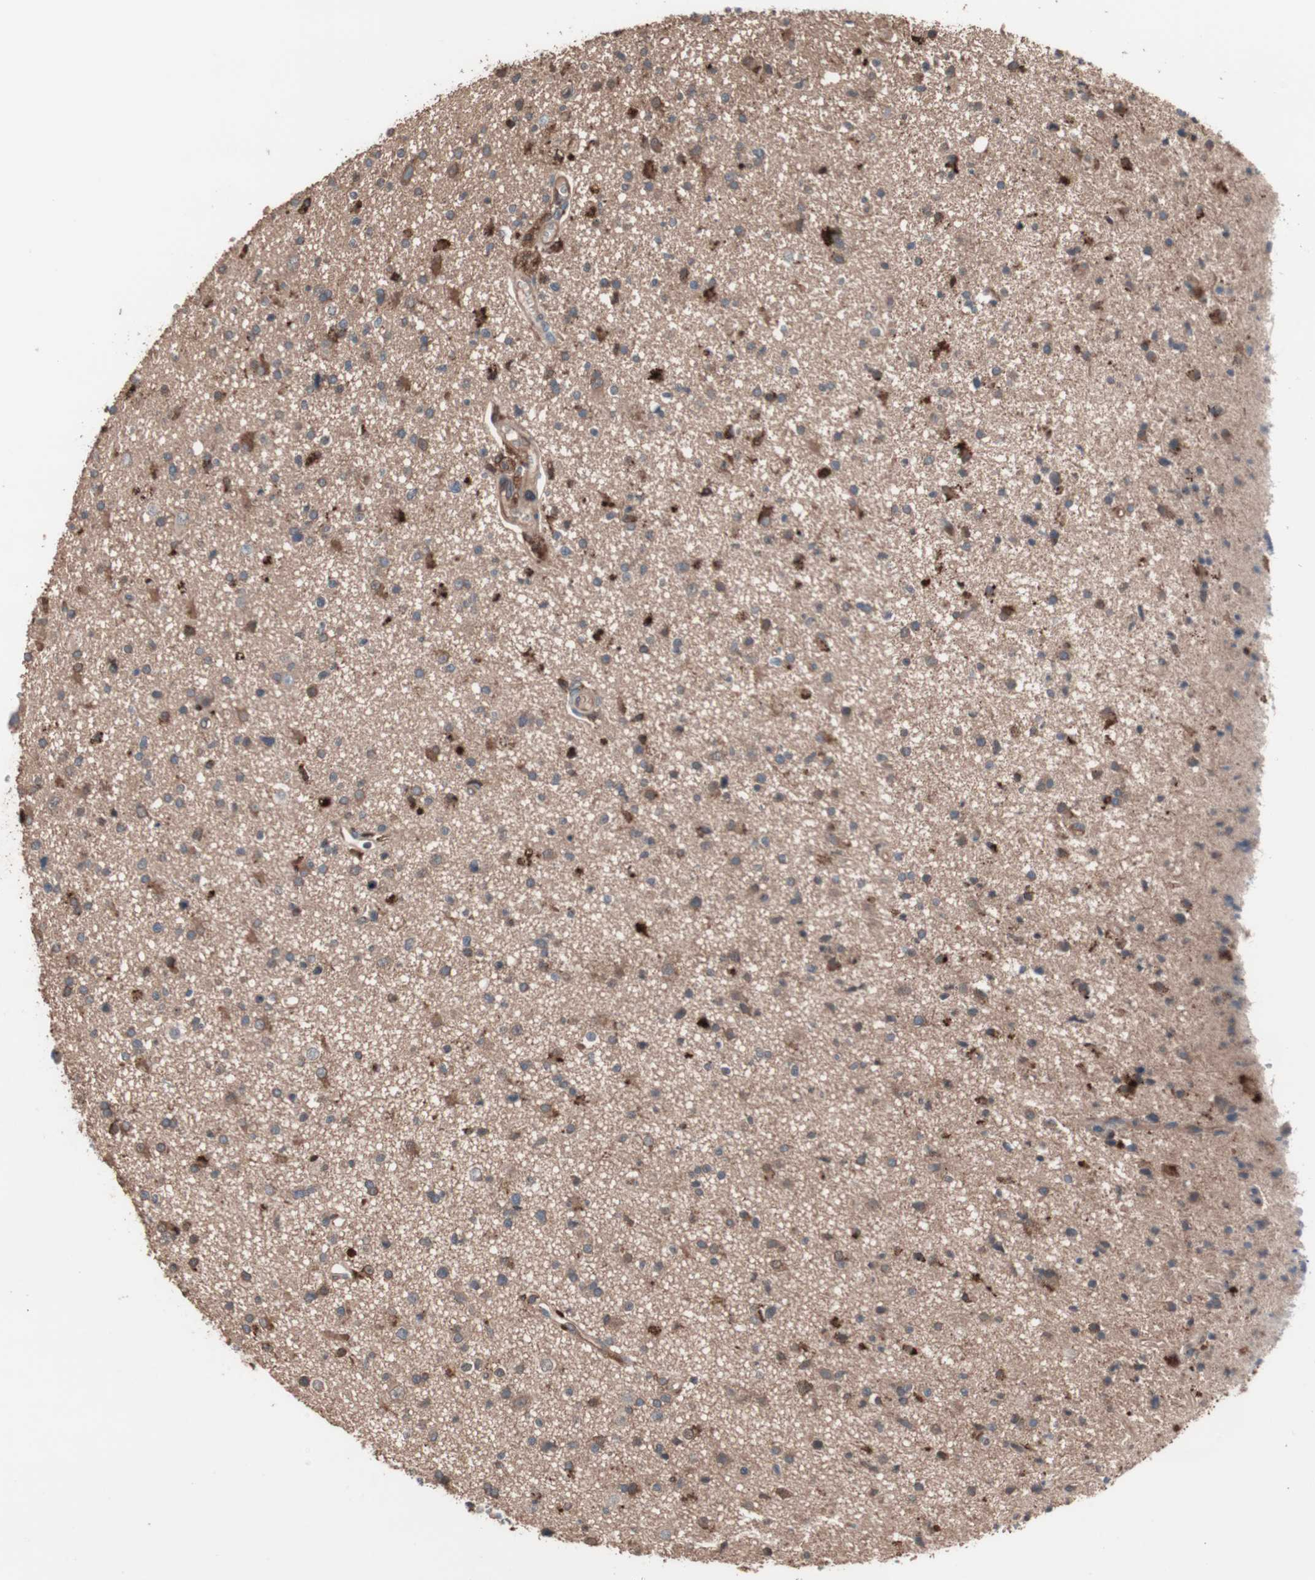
{"staining": {"intensity": "moderate", "quantity": "25%-75%", "location": "cytoplasmic/membranous"}, "tissue": "glioma", "cell_type": "Tumor cells", "image_type": "cancer", "snomed": [{"axis": "morphology", "description": "Glioma, malignant, High grade"}, {"axis": "topography", "description": "Brain"}], "caption": "Glioma tissue reveals moderate cytoplasmic/membranous positivity in approximately 25%-75% of tumor cells, visualized by immunohistochemistry.", "gene": "ATG7", "patient": {"sex": "male", "age": 33}}